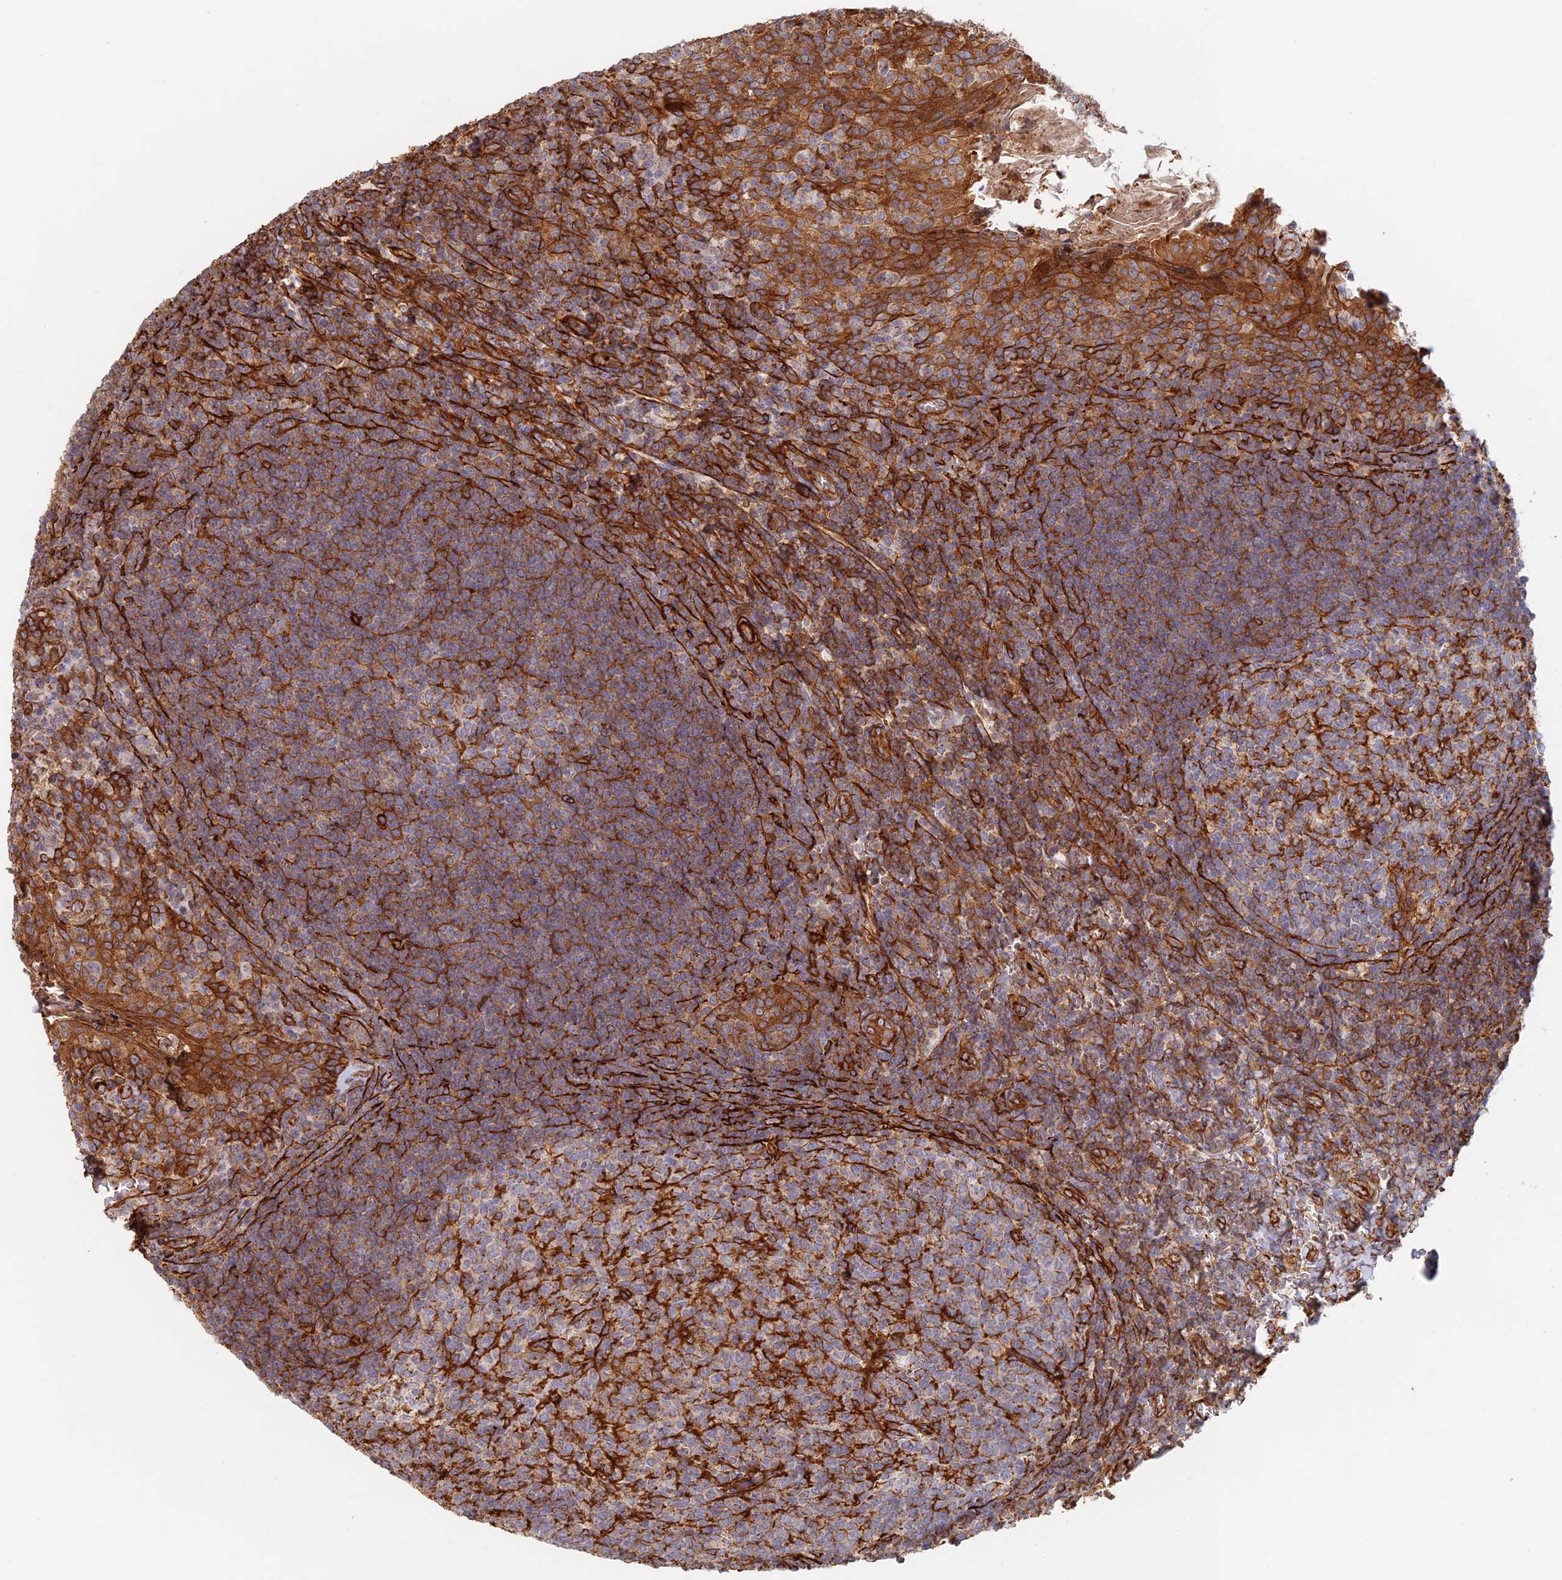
{"staining": {"intensity": "negative", "quantity": "none", "location": "none"}, "tissue": "tonsil", "cell_type": "Germinal center cells", "image_type": "normal", "snomed": [{"axis": "morphology", "description": "Normal tissue, NOS"}, {"axis": "topography", "description": "Tonsil"}], "caption": "This is an IHC image of unremarkable tonsil. There is no positivity in germinal center cells.", "gene": "PAK4", "patient": {"sex": "female", "age": 10}}